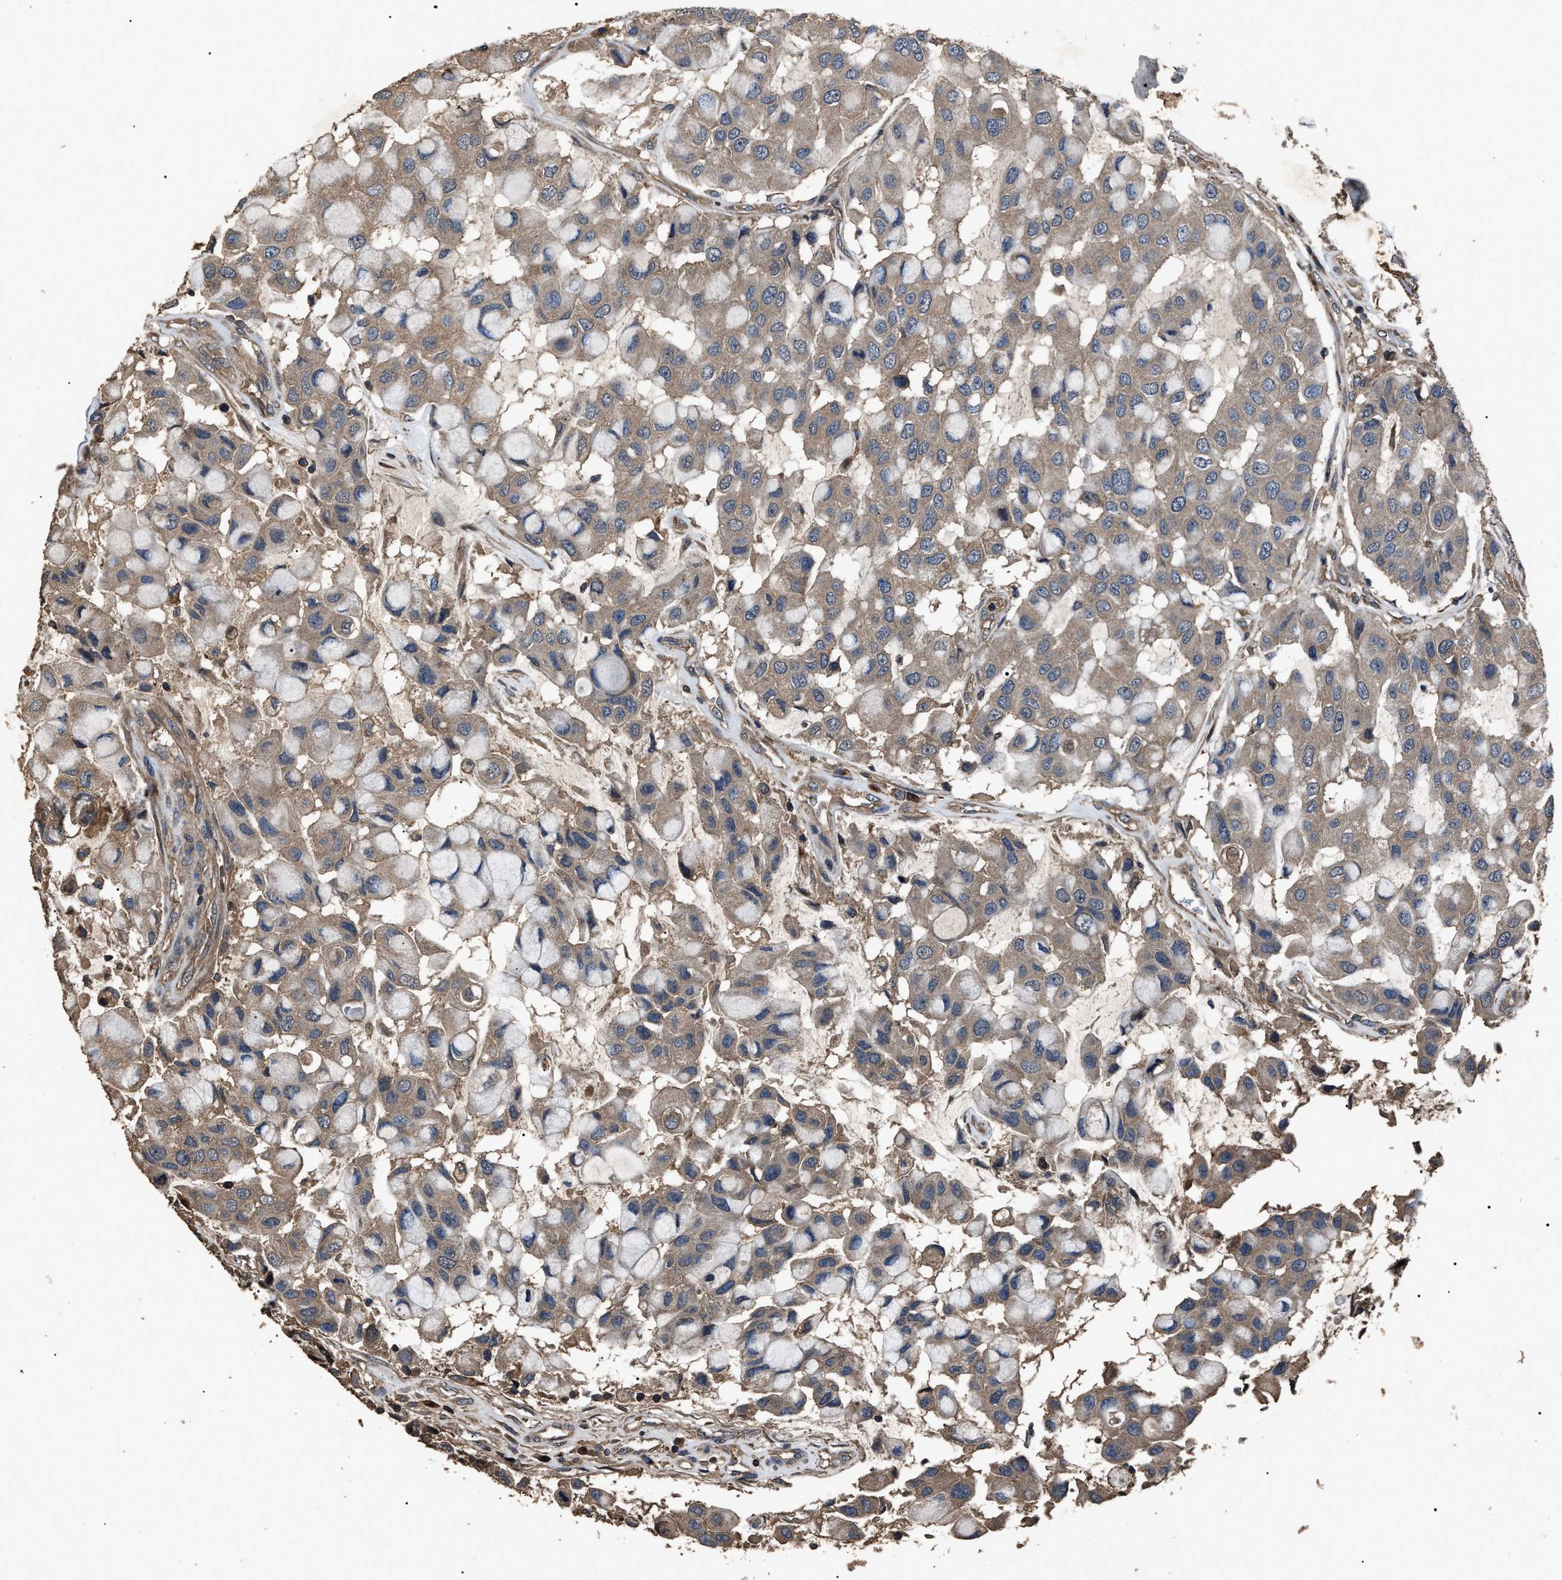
{"staining": {"intensity": "moderate", "quantity": ">75%", "location": "cytoplasmic/membranous"}, "tissue": "breast cancer", "cell_type": "Tumor cells", "image_type": "cancer", "snomed": [{"axis": "morphology", "description": "Duct carcinoma"}, {"axis": "topography", "description": "Breast"}], "caption": "Protein staining exhibits moderate cytoplasmic/membranous positivity in about >75% of tumor cells in breast intraductal carcinoma. (DAB = brown stain, brightfield microscopy at high magnification).", "gene": "RNF216", "patient": {"sex": "female", "age": 27}}